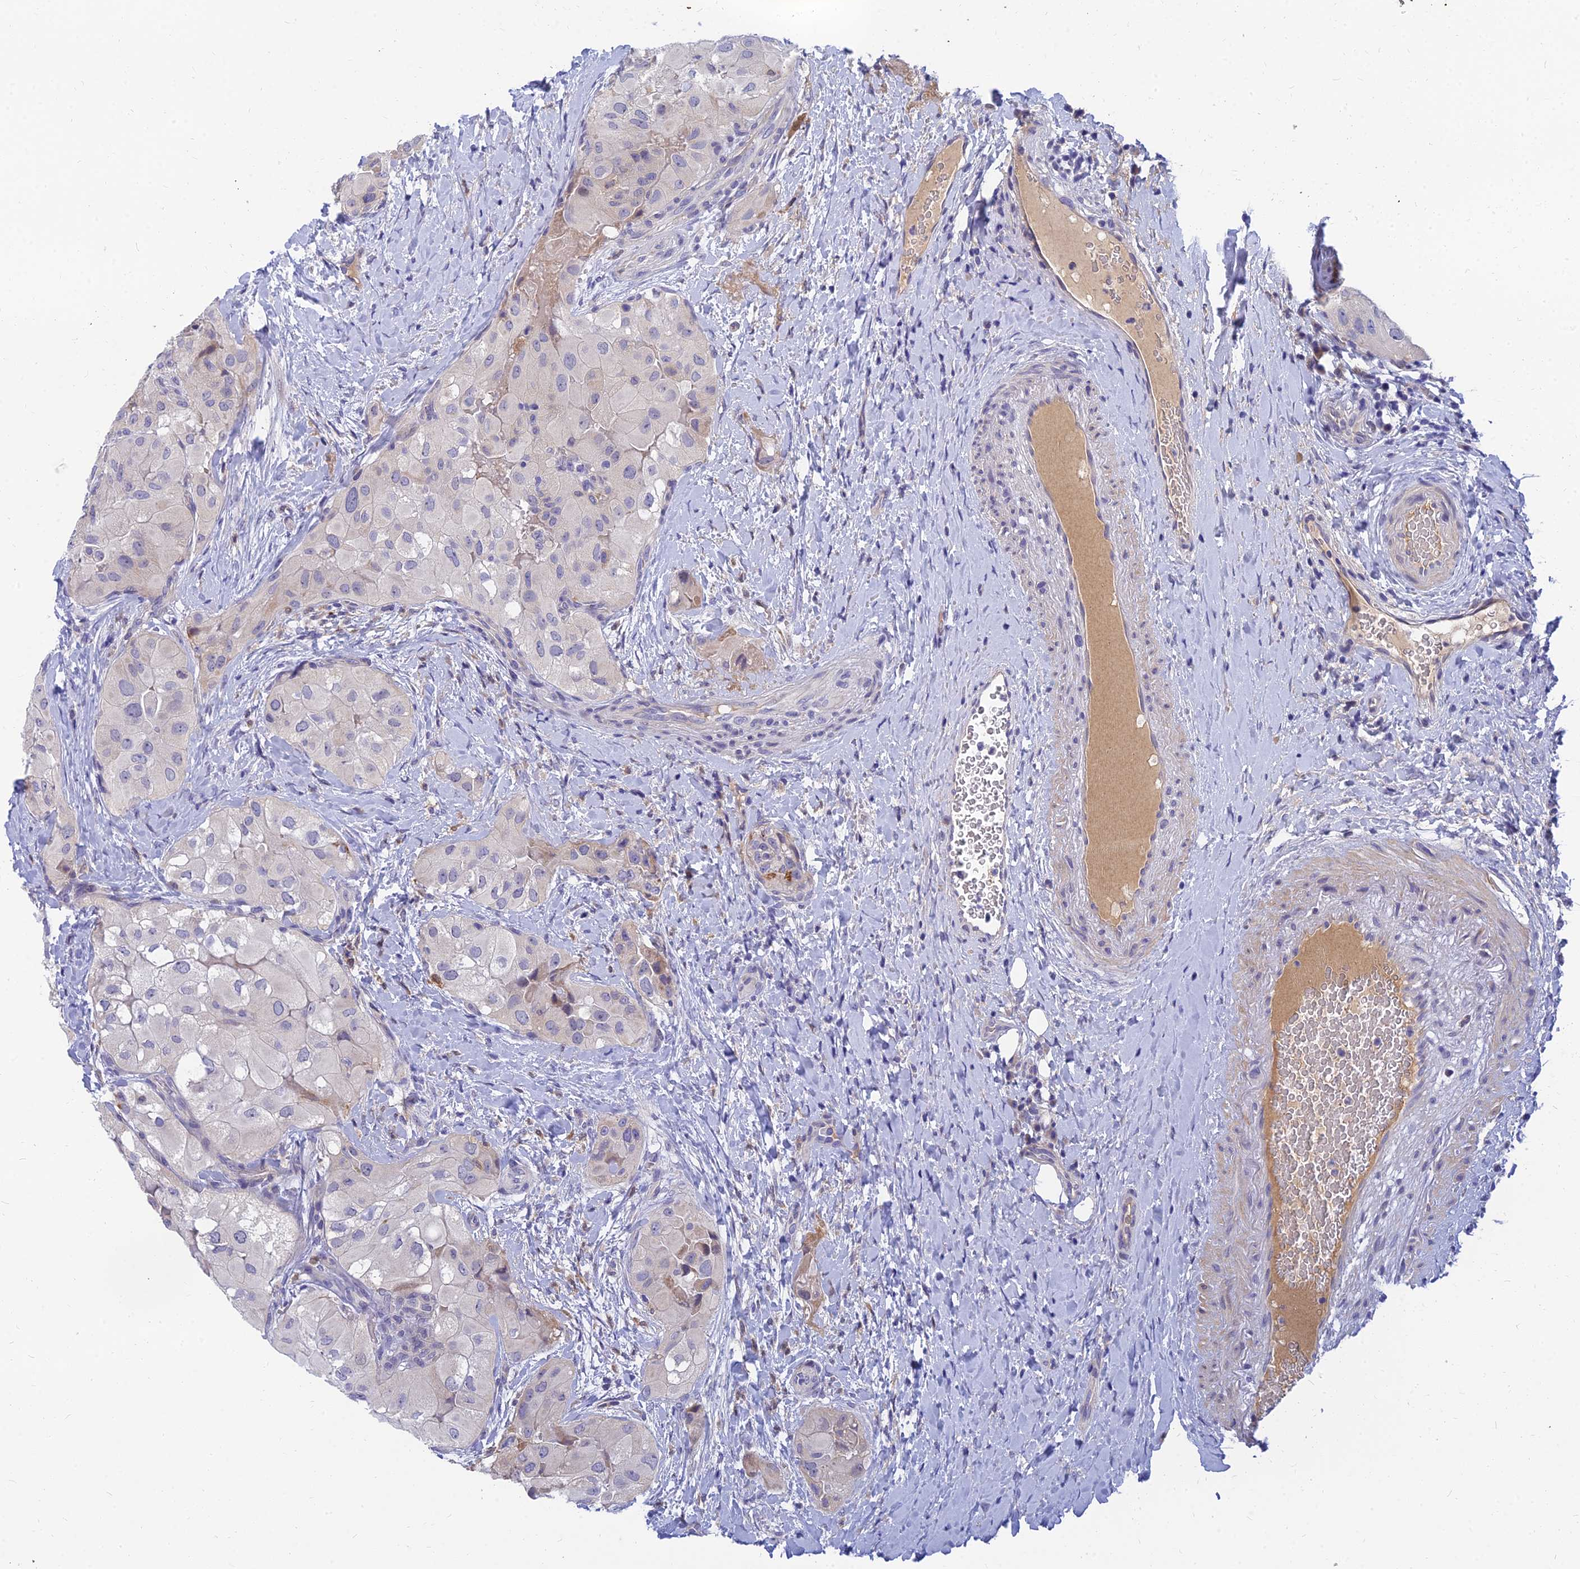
{"staining": {"intensity": "negative", "quantity": "none", "location": "none"}, "tissue": "thyroid cancer", "cell_type": "Tumor cells", "image_type": "cancer", "snomed": [{"axis": "morphology", "description": "Normal tissue, NOS"}, {"axis": "morphology", "description": "Papillary adenocarcinoma, NOS"}, {"axis": "topography", "description": "Thyroid gland"}], "caption": "This is an immunohistochemistry (IHC) micrograph of thyroid cancer. There is no positivity in tumor cells.", "gene": "ANKS4B", "patient": {"sex": "female", "age": 59}}